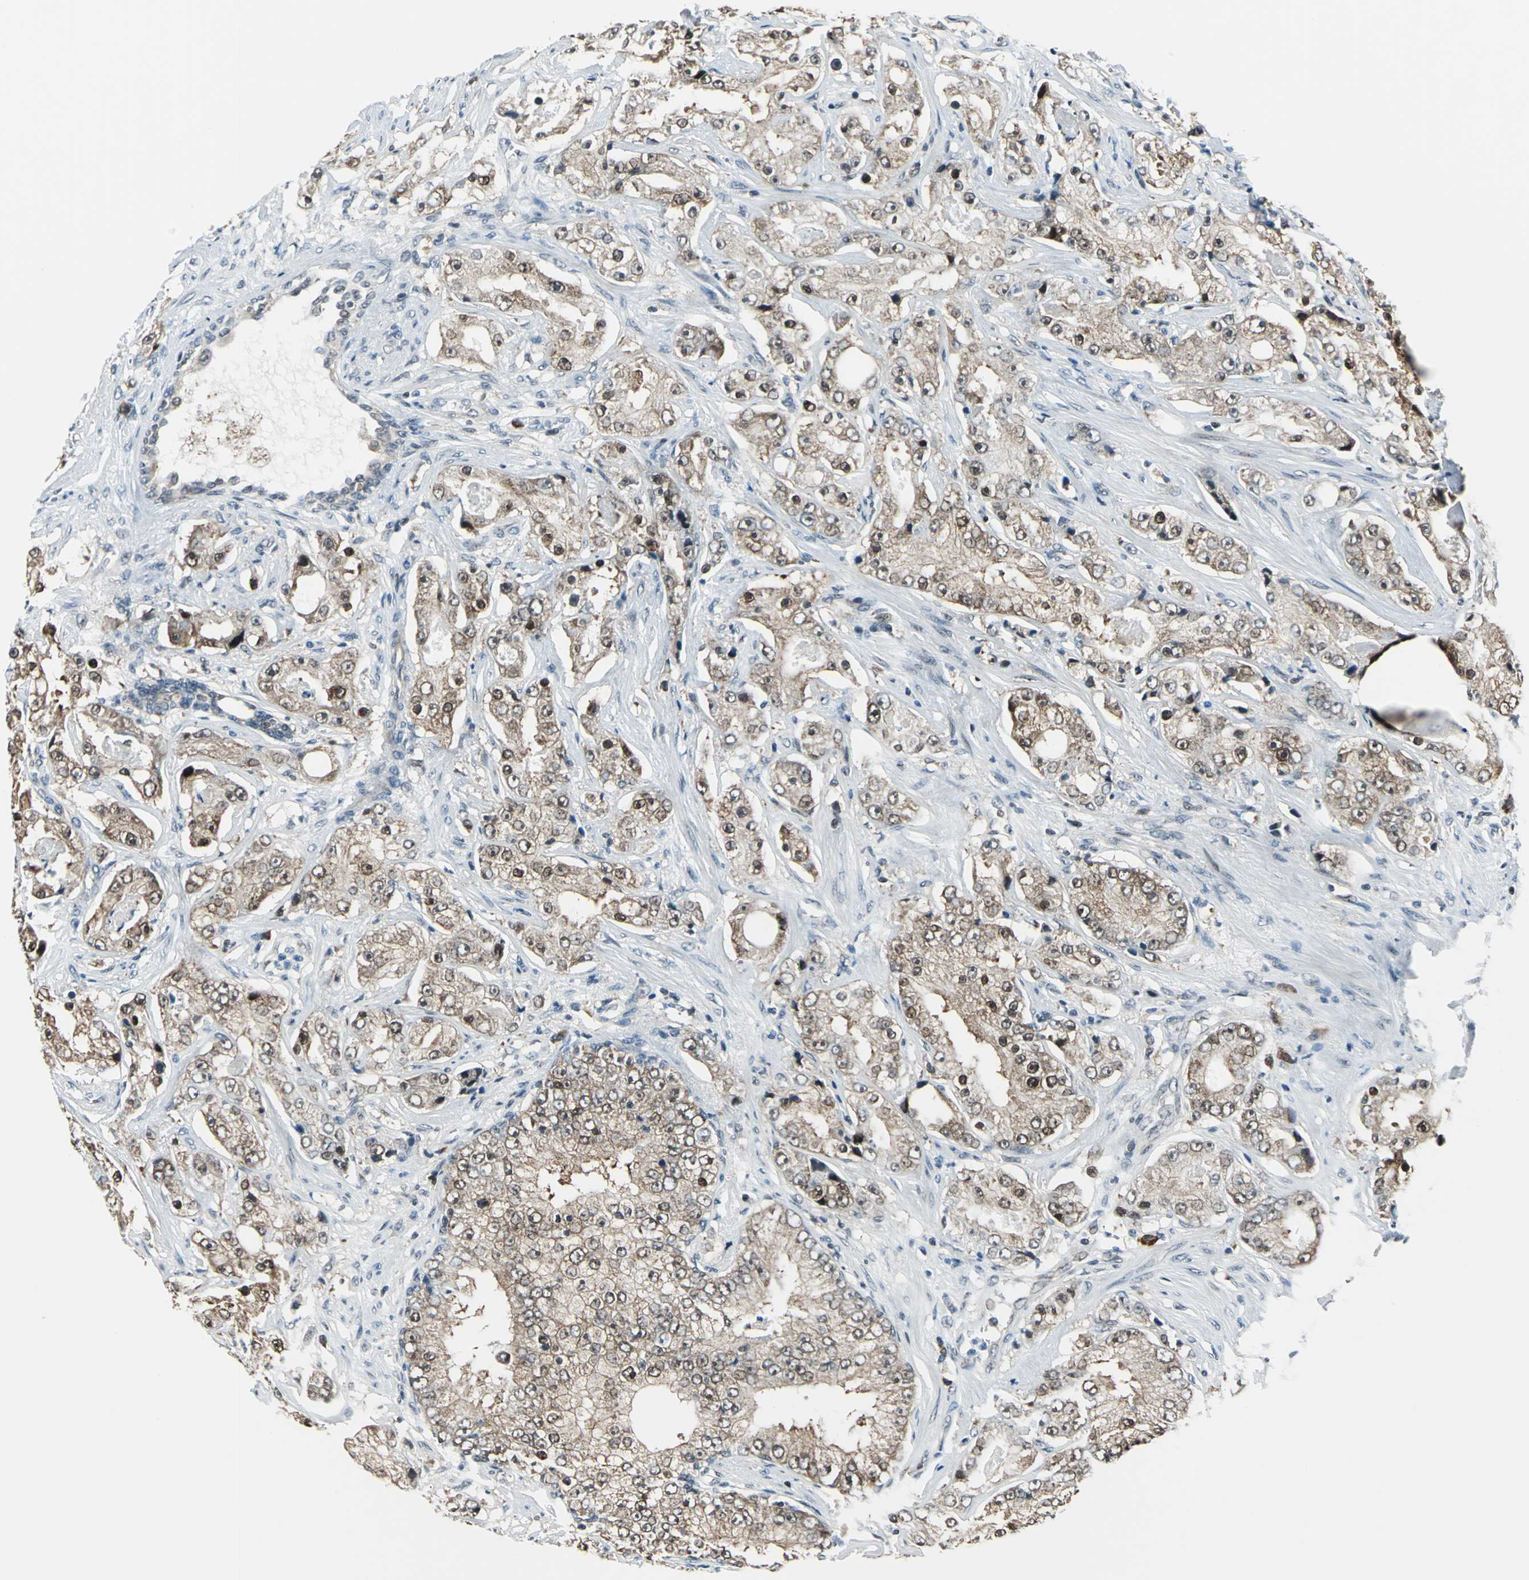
{"staining": {"intensity": "weak", "quantity": ">75%", "location": "cytoplasmic/membranous,nuclear"}, "tissue": "prostate cancer", "cell_type": "Tumor cells", "image_type": "cancer", "snomed": [{"axis": "morphology", "description": "Adenocarcinoma, High grade"}, {"axis": "topography", "description": "Prostate"}], "caption": "The immunohistochemical stain shows weak cytoplasmic/membranous and nuclear staining in tumor cells of high-grade adenocarcinoma (prostate) tissue.", "gene": "POLR3K", "patient": {"sex": "male", "age": 73}}